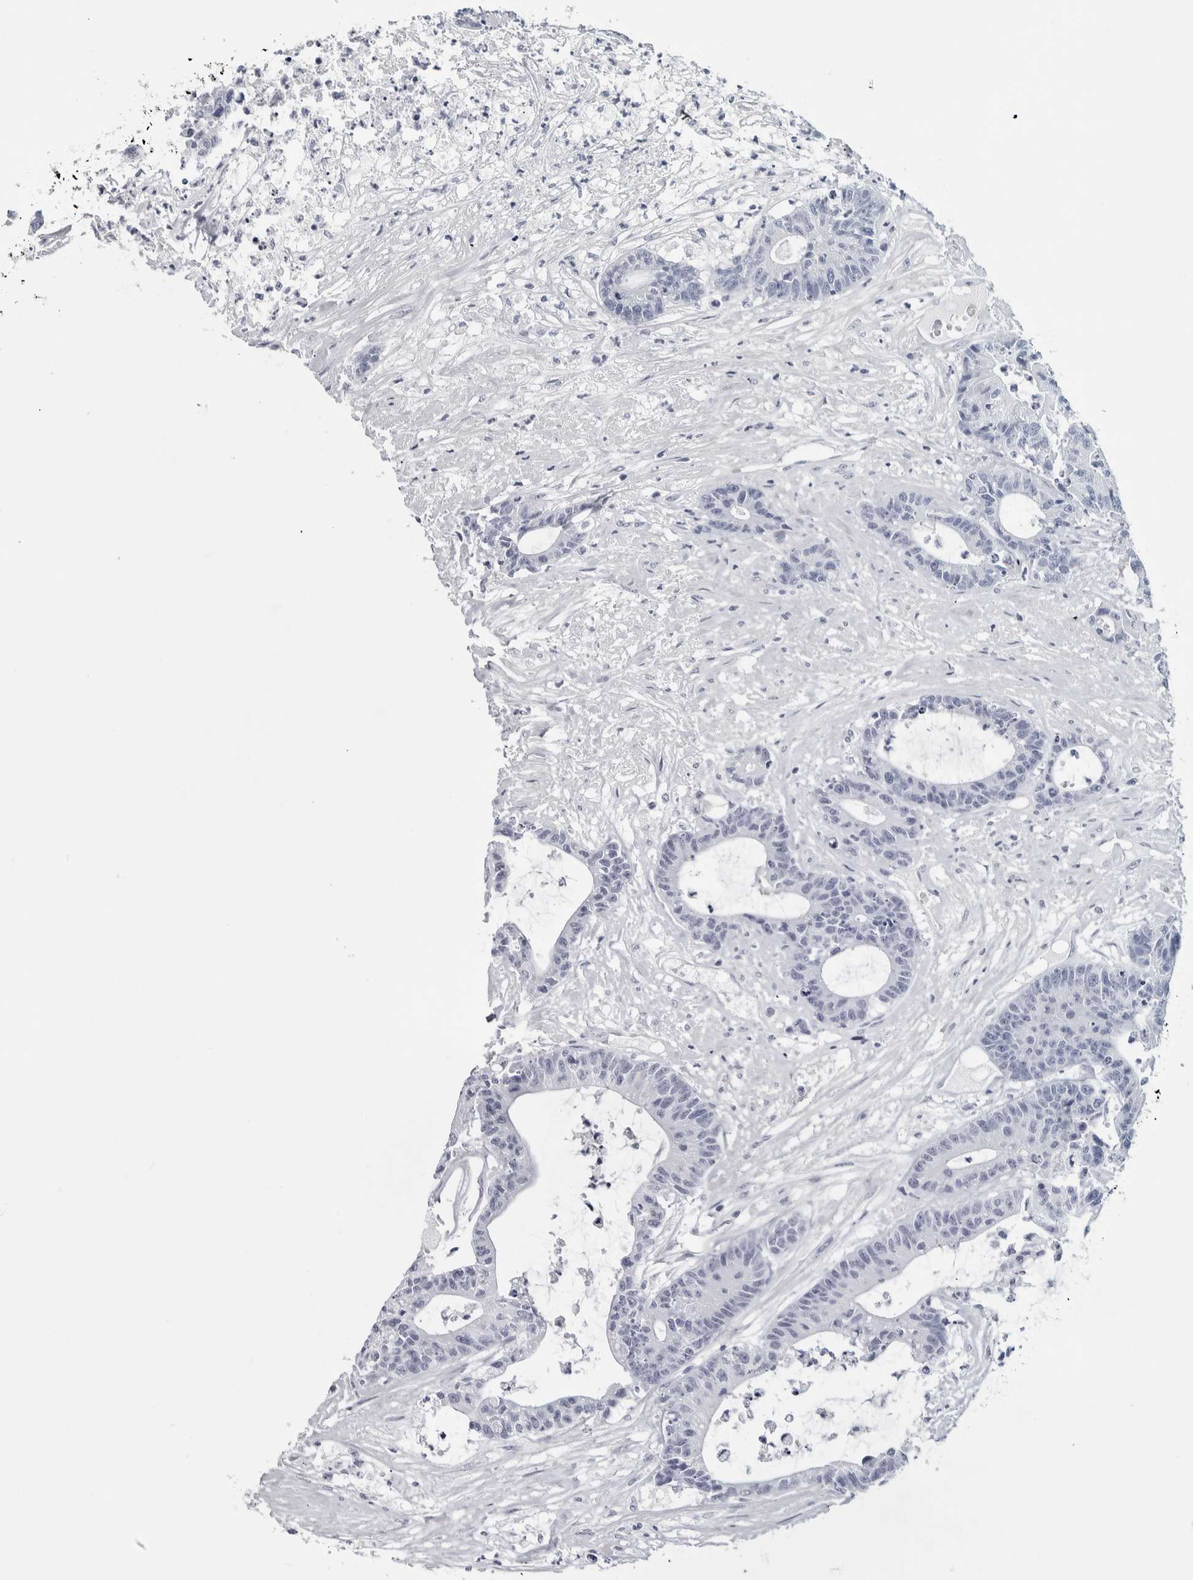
{"staining": {"intensity": "negative", "quantity": "none", "location": "none"}, "tissue": "colorectal cancer", "cell_type": "Tumor cells", "image_type": "cancer", "snomed": [{"axis": "morphology", "description": "Adenocarcinoma, NOS"}, {"axis": "topography", "description": "Colon"}], "caption": "This is an immunohistochemistry (IHC) micrograph of human colorectal cancer (adenocarcinoma). There is no expression in tumor cells.", "gene": "NECAB1", "patient": {"sex": "female", "age": 84}}